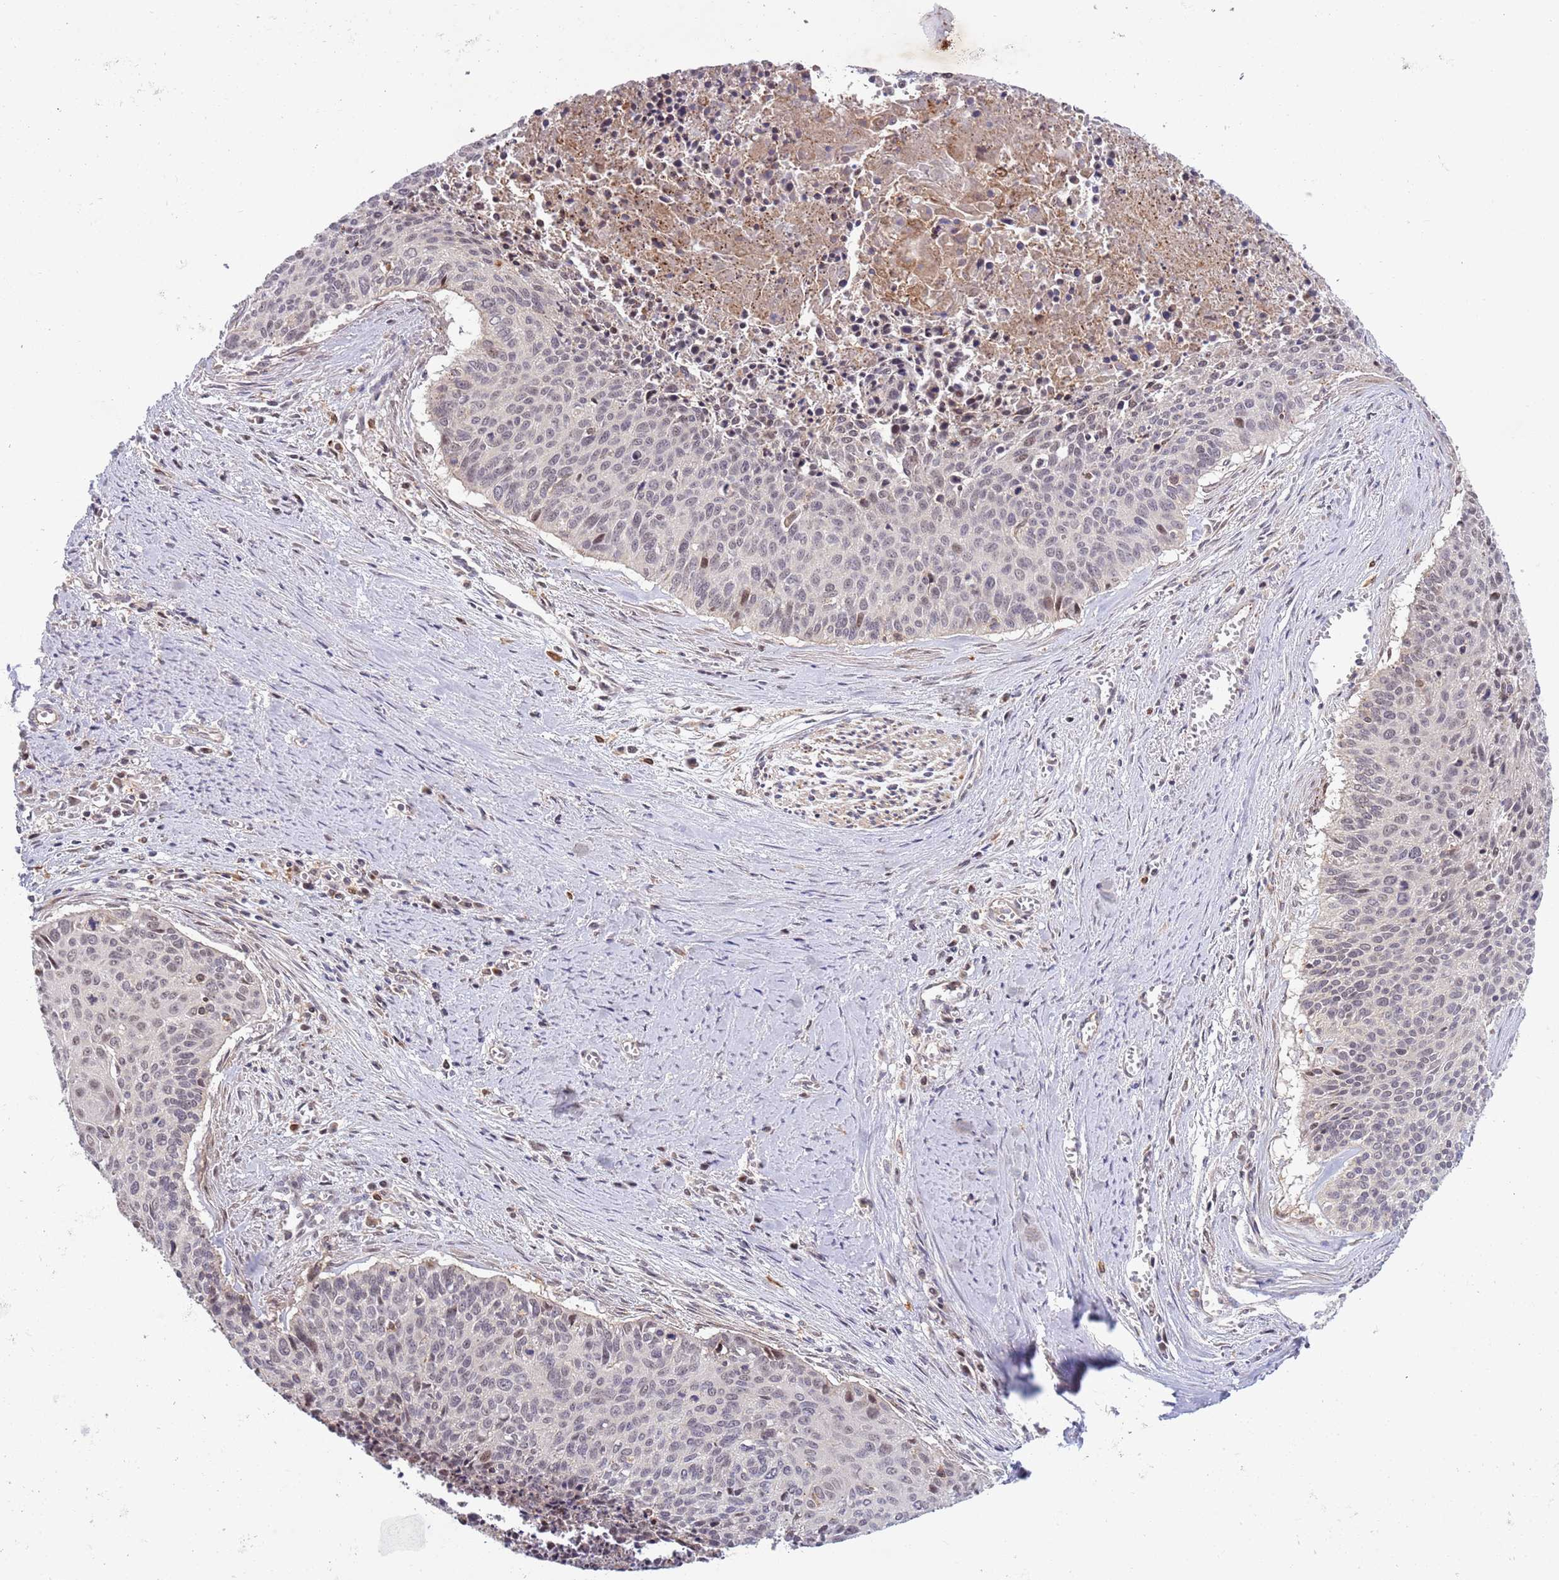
{"staining": {"intensity": "weak", "quantity": "<25%", "location": "nuclear"}, "tissue": "cervical cancer", "cell_type": "Tumor cells", "image_type": "cancer", "snomed": [{"axis": "morphology", "description": "Squamous cell carcinoma, NOS"}, {"axis": "topography", "description": "Cervix"}], "caption": "Immunohistochemistry (IHC) of human cervical cancer (squamous cell carcinoma) displays no positivity in tumor cells.", "gene": "CCNJL", "patient": {"sex": "female", "age": 55}}